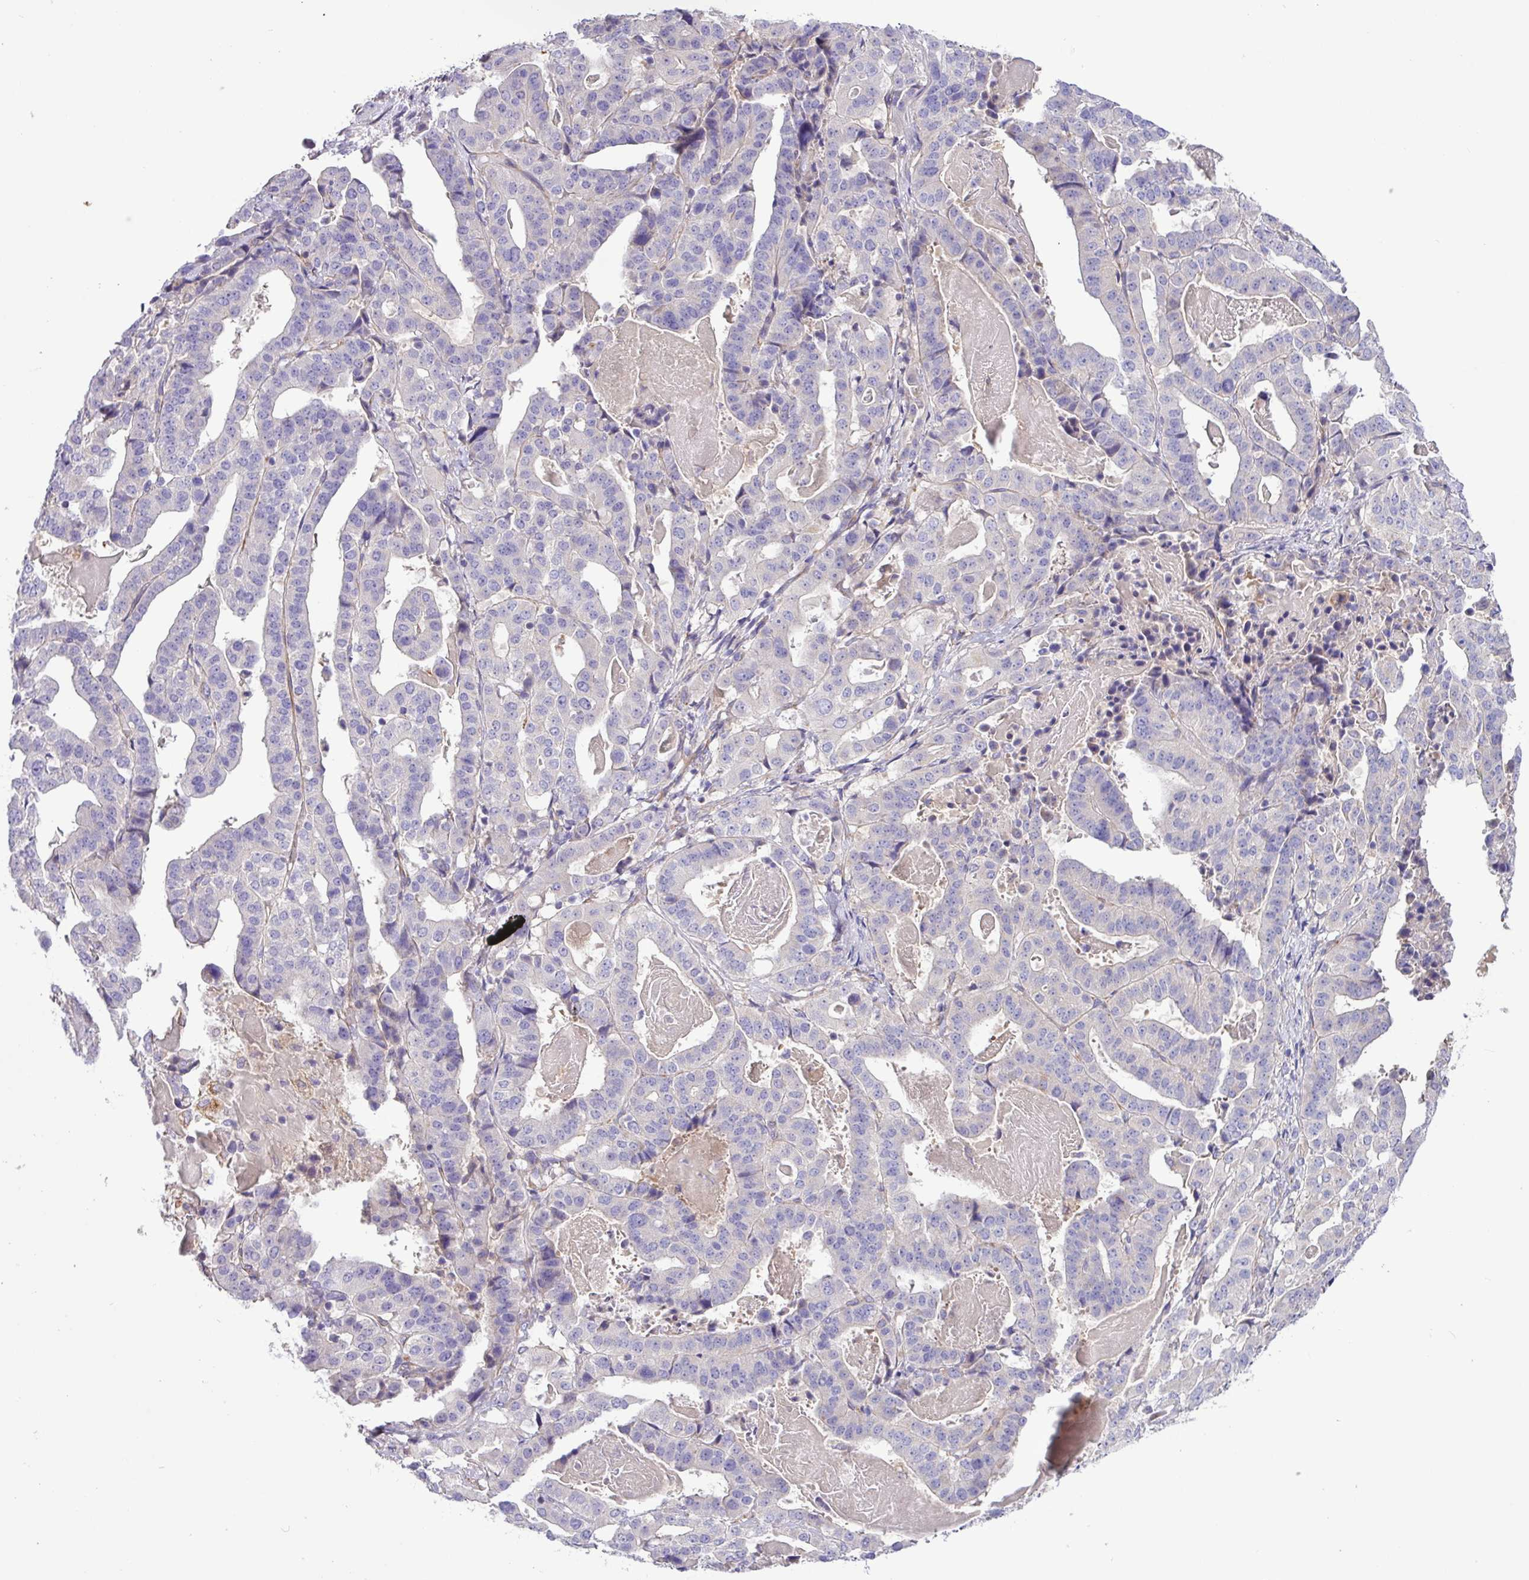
{"staining": {"intensity": "negative", "quantity": "none", "location": "none"}, "tissue": "stomach cancer", "cell_type": "Tumor cells", "image_type": "cancer", "snomed": [{"axis": "morphology", "description": "Adenocarcinoma, NOS"}, {"axis": "topography", "description": "Stomach"}], "caption": "Protein analysis of stomach cancer (adenocarcinoma) shows no significant positivity in tumor cells.", "gene": "MRM2", "patient": {"sex": "male", "age": 48}}